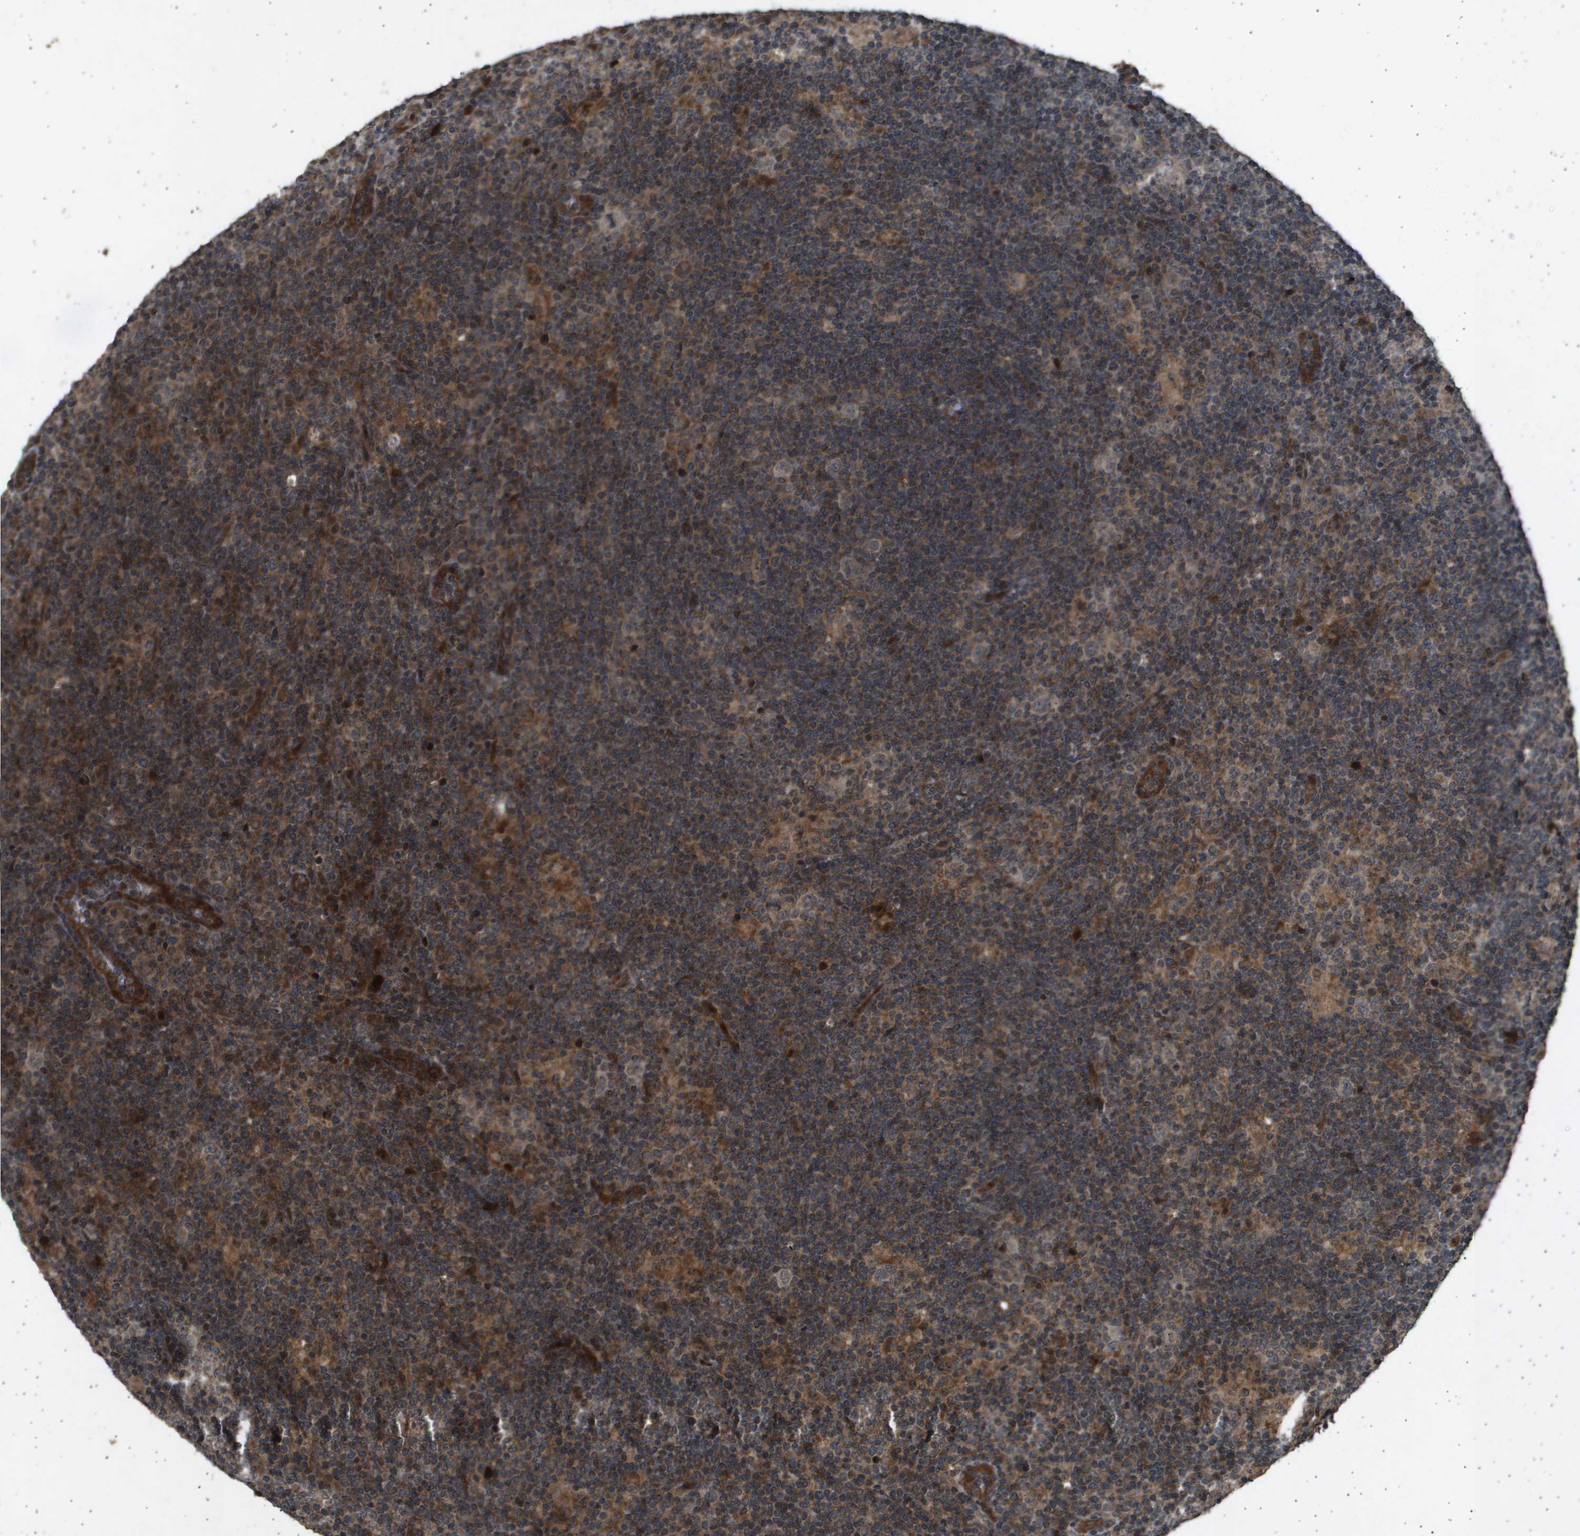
{"staining": {"intensity": "weak", "quantity": "25%-75%", "location": "cytoplasmic/membranous"}, "tissue": "lymphoma", "cell_type": "Tumor cells", "image_type": "cancer", "snomed": [{"axis": "morphology", "description": "Hodgkin's disease, NOS"}, {"axis": "topography", "description": "Lymph node"}], "caption": "Protein positivity by immunohistochemistry (IHC) shows weak cytoplasmic/membranous positivity in about 25%-75% of tumor cells in lymphoma.", "gene": "TNRC6A", "patient": {"sex": "female", "age": 57}}